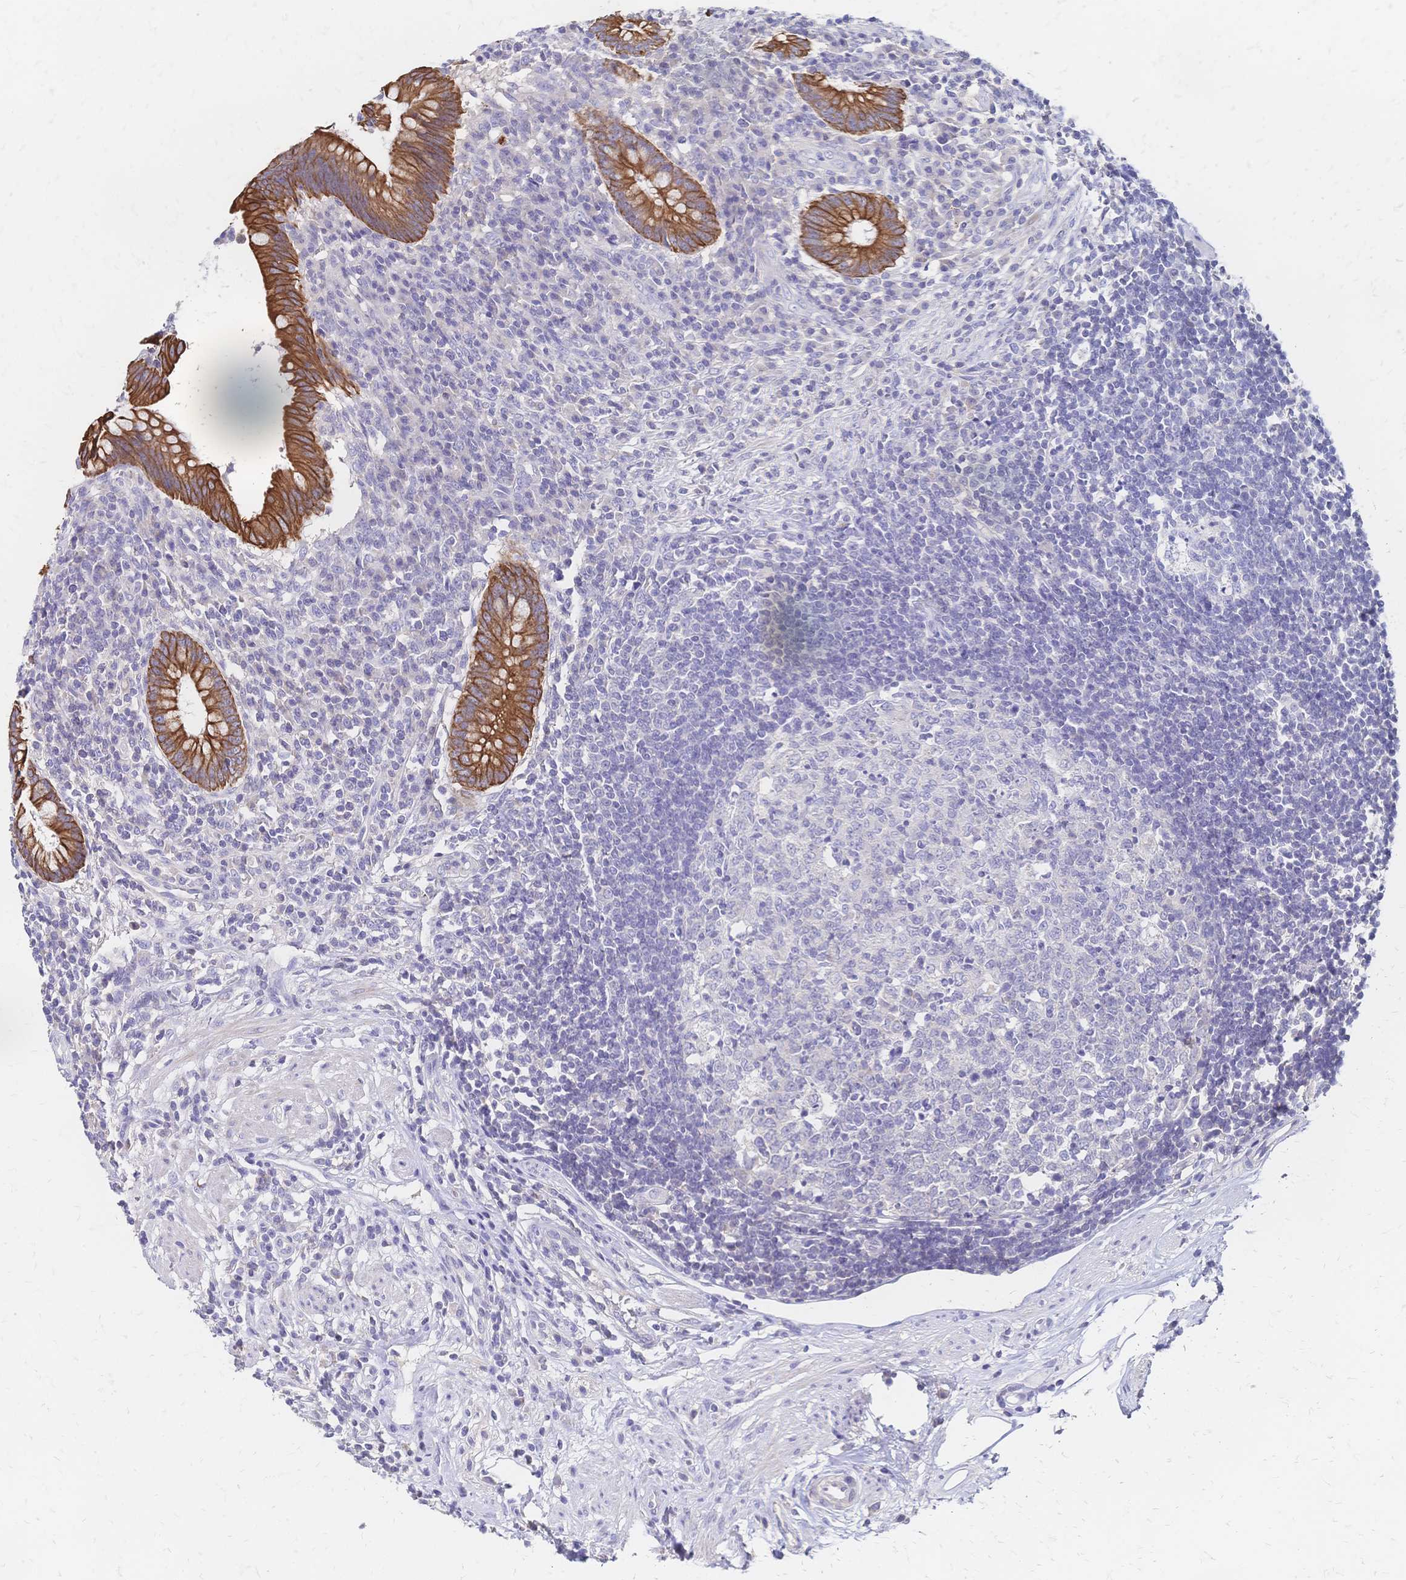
{"staining": {"intensity": "strong", "quantity": ">75%", "location": "cytoplasmic/membranous"}, "tissue": "appendix", "cell_type": "Glandular cells", "image_type": "normal", "snomed": [{"axis": "morphology", "description": "Normal tissue, NOS"}, {"axis": "topography", "description": "Appendix"}], "caption": "Protein expression by immunohistochemistry (IHC) displays strong cytoplasmic/membranous expression in about >75% of glandular cells in unremarkable appendix. The staining was performed using DAB (3,3'-diaminobenzidine), with brown indicating positive protein expression. Nuclei are stained blue with hematoxylin.", "gene": "DTNB", "patient": {"sex": "female", "age": 56}}